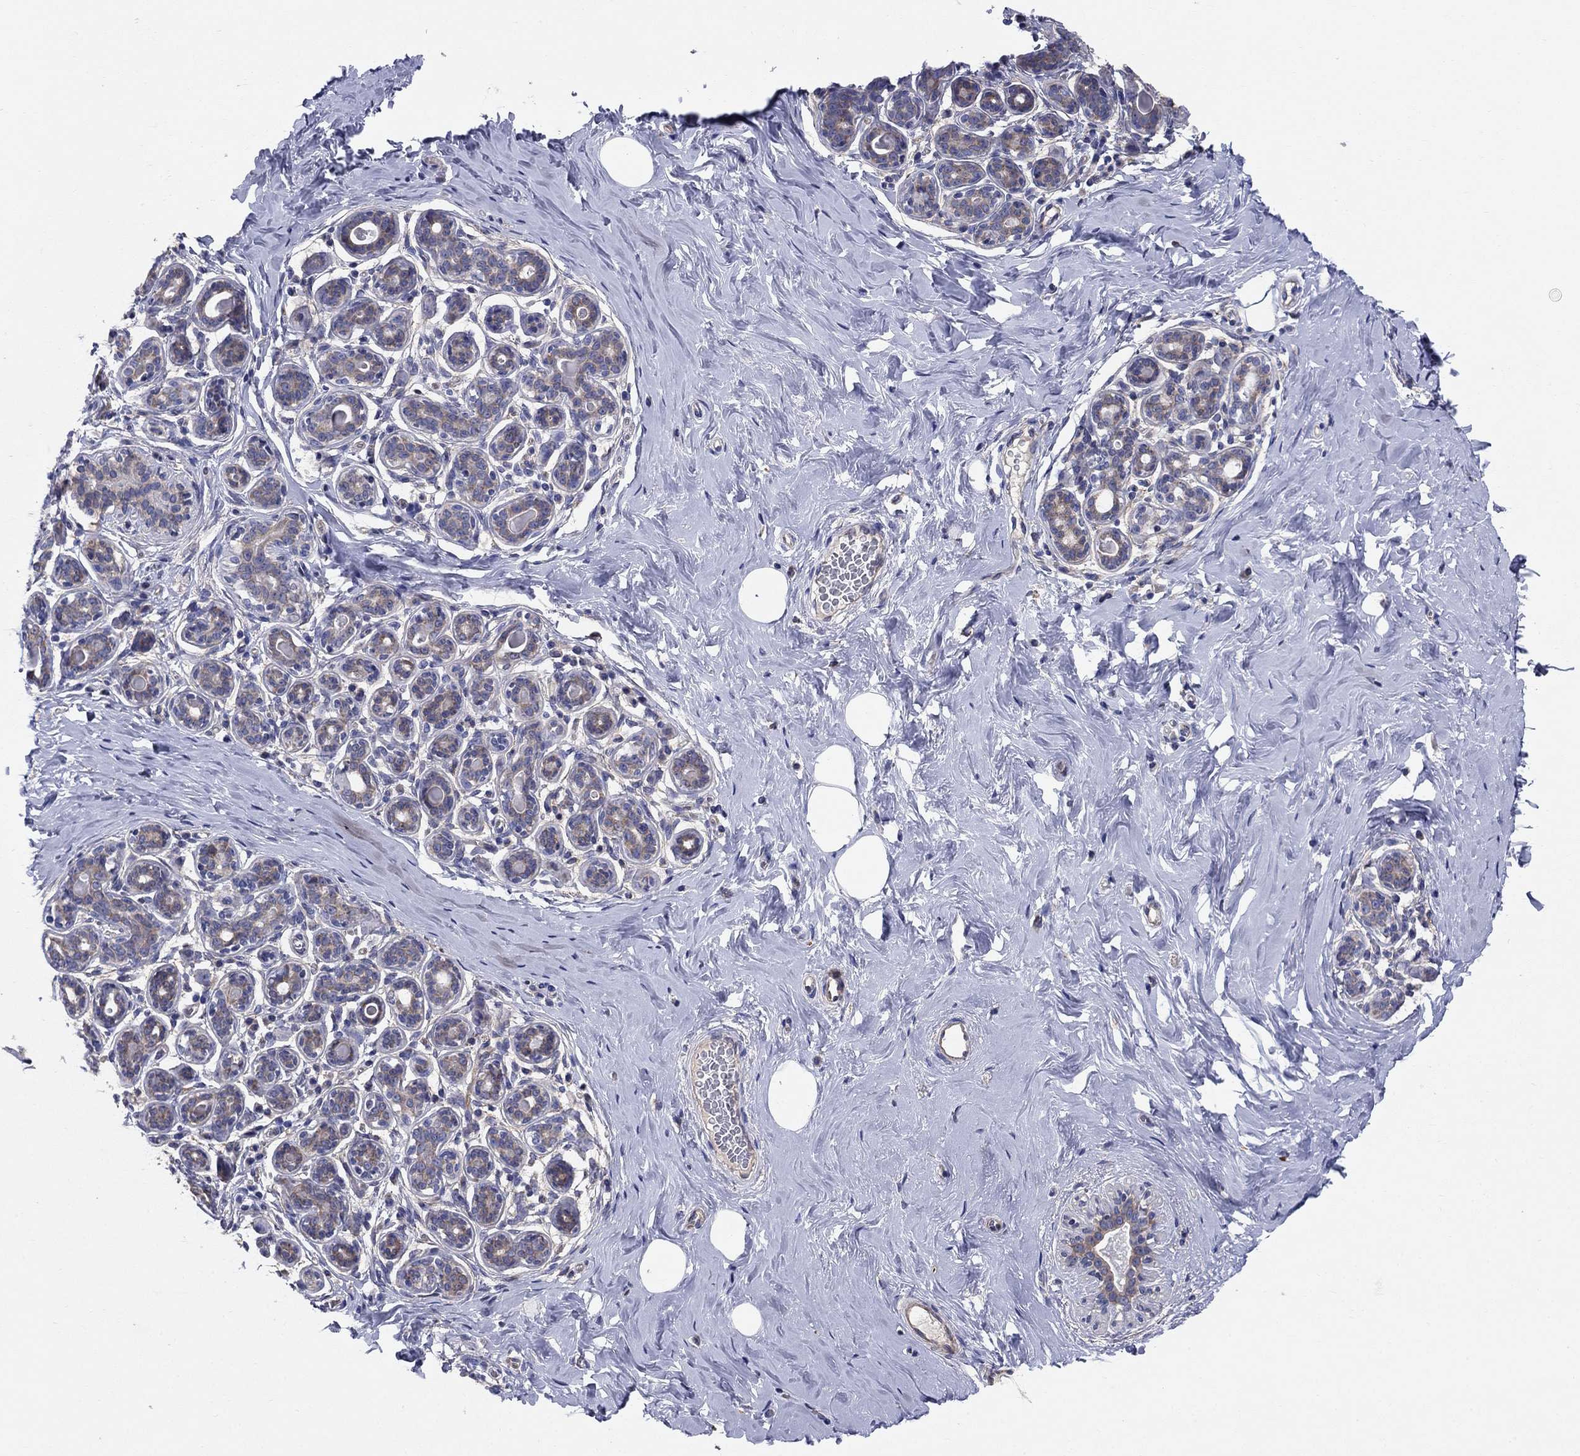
{"staining": {"intensity": "negative", "quantity": "none", "location": "none"}, "tissue": "breast", "cell_type": "Adipocytes", "image_type": "normal", "snomed": [{"axis": "morphology", "description": "Normal tissue, NOS"}, {"axis": "topography", "description": "Skin"}, {"axis": "topography", "description": "Breast"}], "caption": "The histopathology image demonstrates no significant staining in adipocytes of breast.", "gene": "EMP2", "patient": {"sex": "female", "age": 43}}